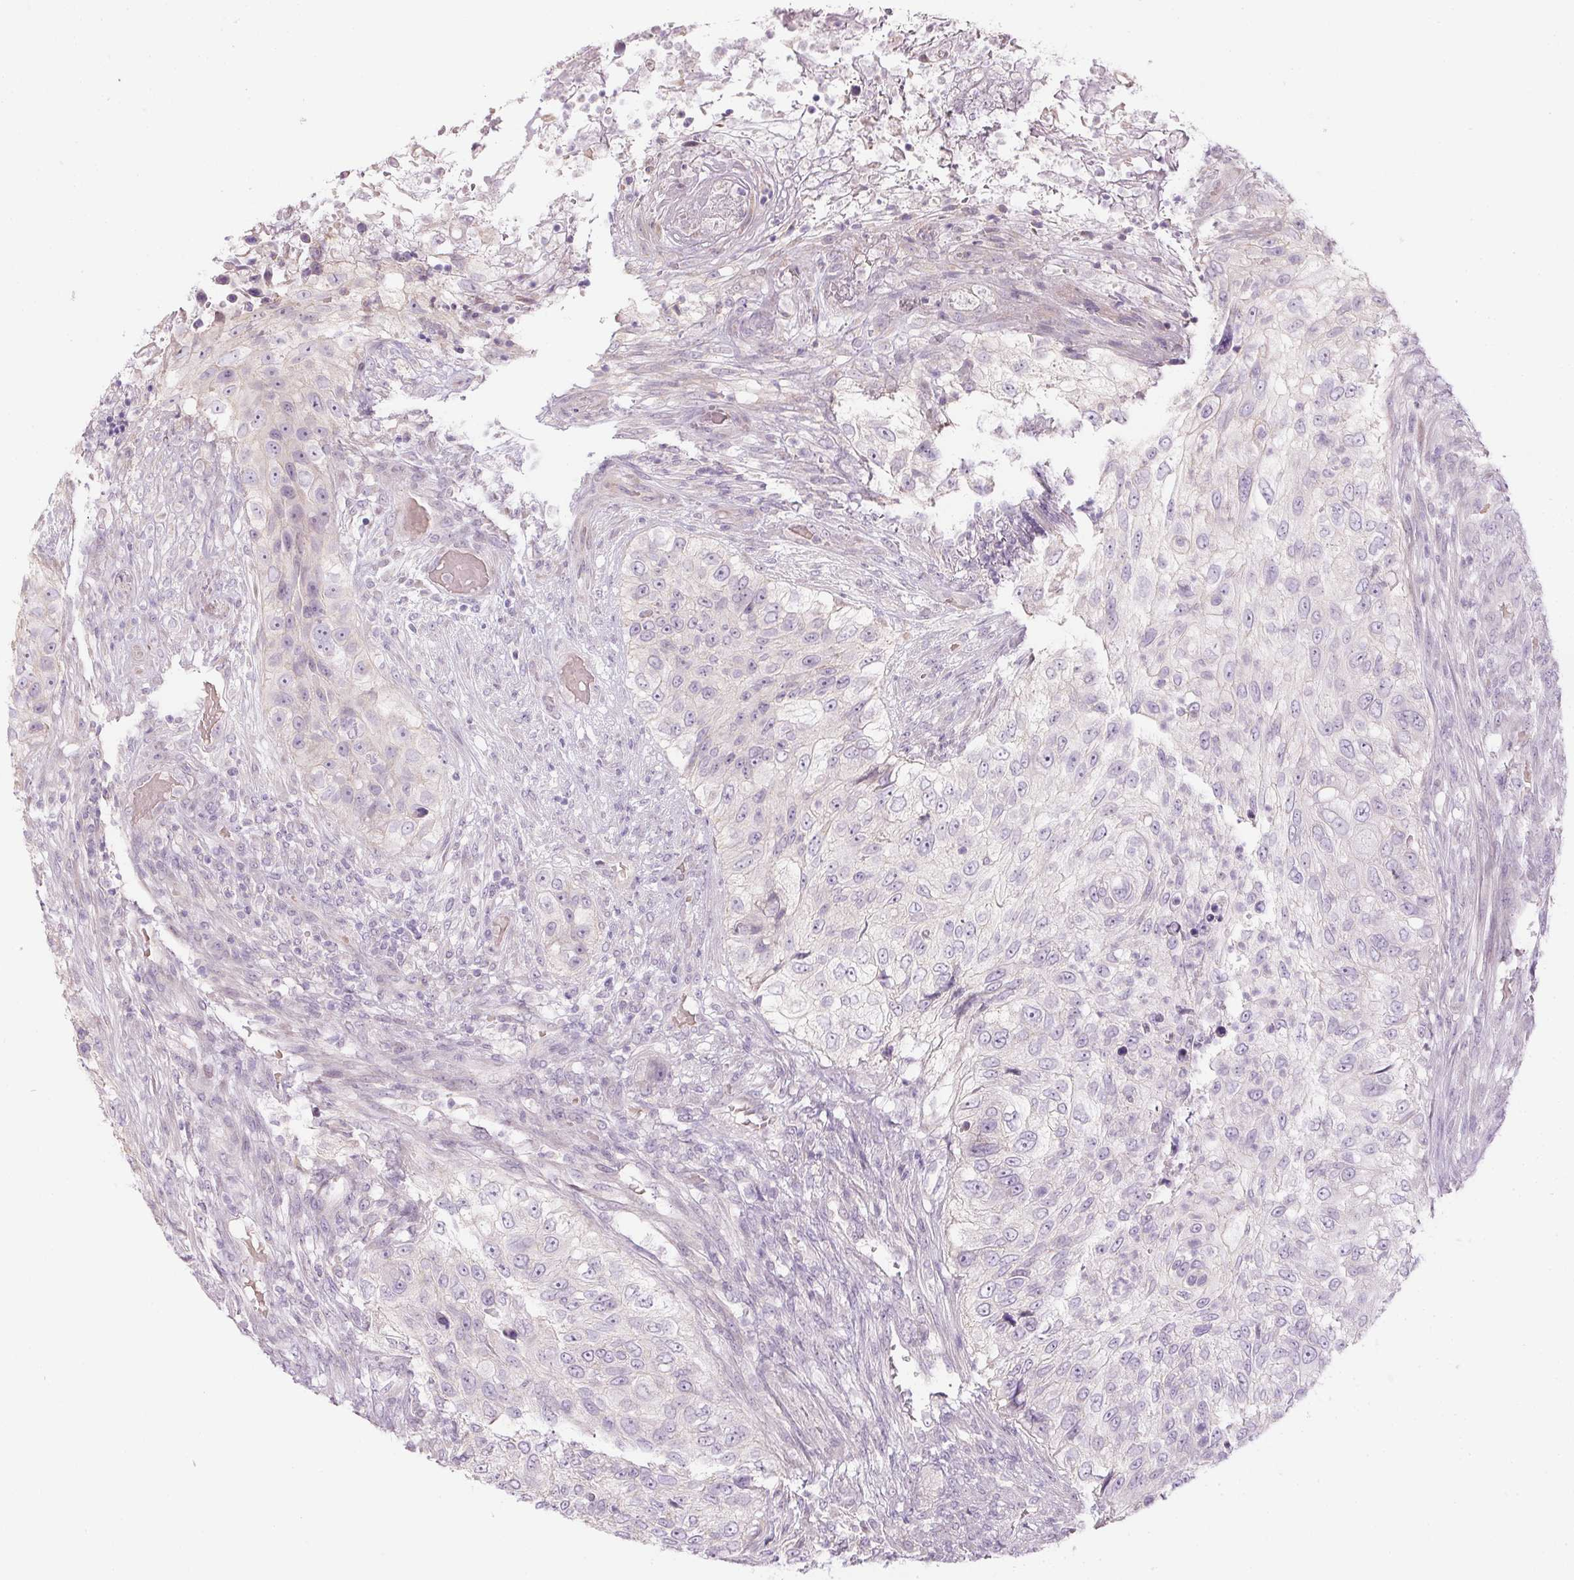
{"staining": {"intensity": "negative", "quantity": "none", "location": "none"}, "tissue": "urothelial cancer", "cell_type": "Tumor cells", "image_type": "cancer", "snomed": [{"axis": "morphology", "description": "Urothelial carcinoma, High grade"}, {"axis": "topography", "description": "Urinary bladder"}], "caption": "This is a image of IHC staining of urothelial cancer, which shows no expression in tumor cells.", "gene": "CTCFL", "patient": {"sex": "female", "age": 60}}